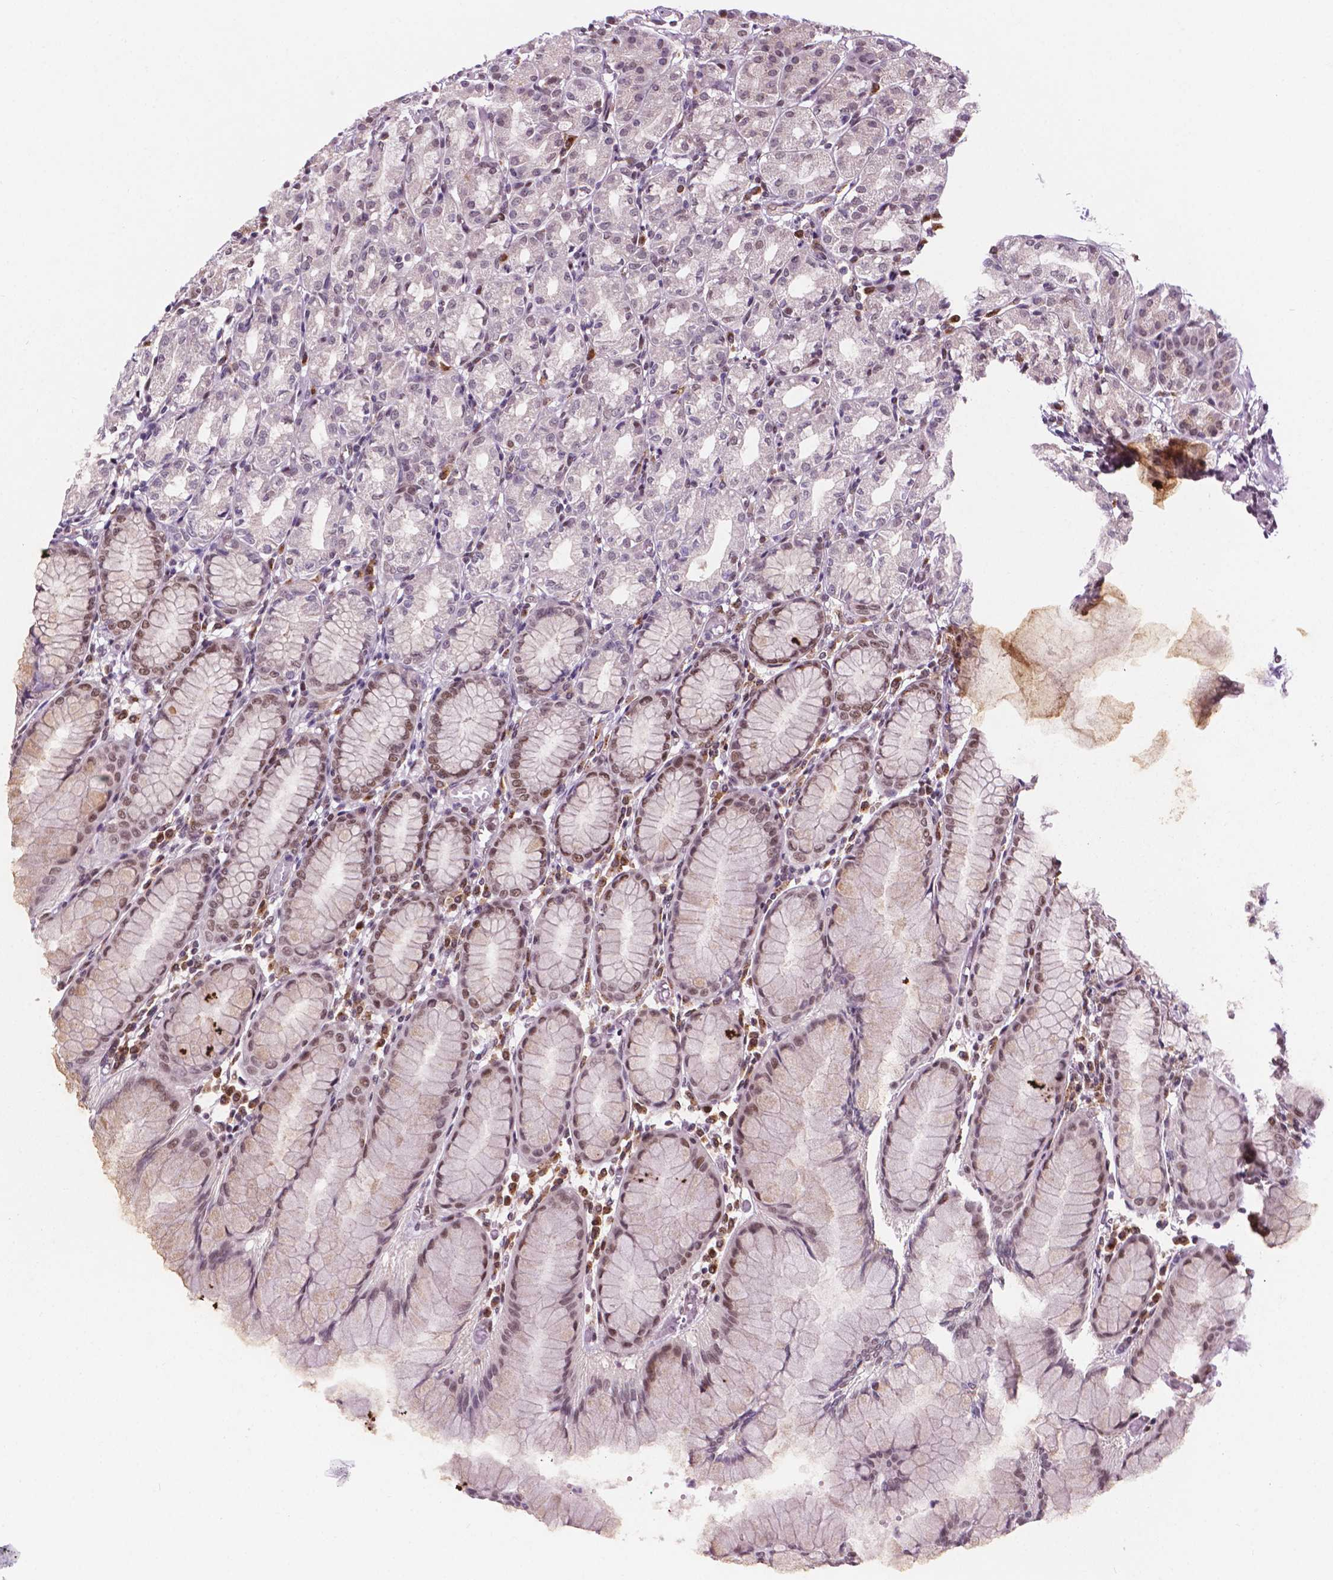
{"staining": {"intensity": "moderate", "quantity": "25%-75%", "location": "nuclear"}, "tissue": "stomach", "cell_type": "Glandular cells", "image_type": "normal", "snomed": [{"axis": "morphology", "description": "Normal tissue, NOS"}, {"axis": "topography", "description": "Stomach"}], "caption": "DAB immunohistochemical staining of normal human stomach reveals moderate nuclear protein staining in approximately 25%-75% of glandular cells.", "gene": "PER2", "patient": {"sex": "female", "age": 57}}